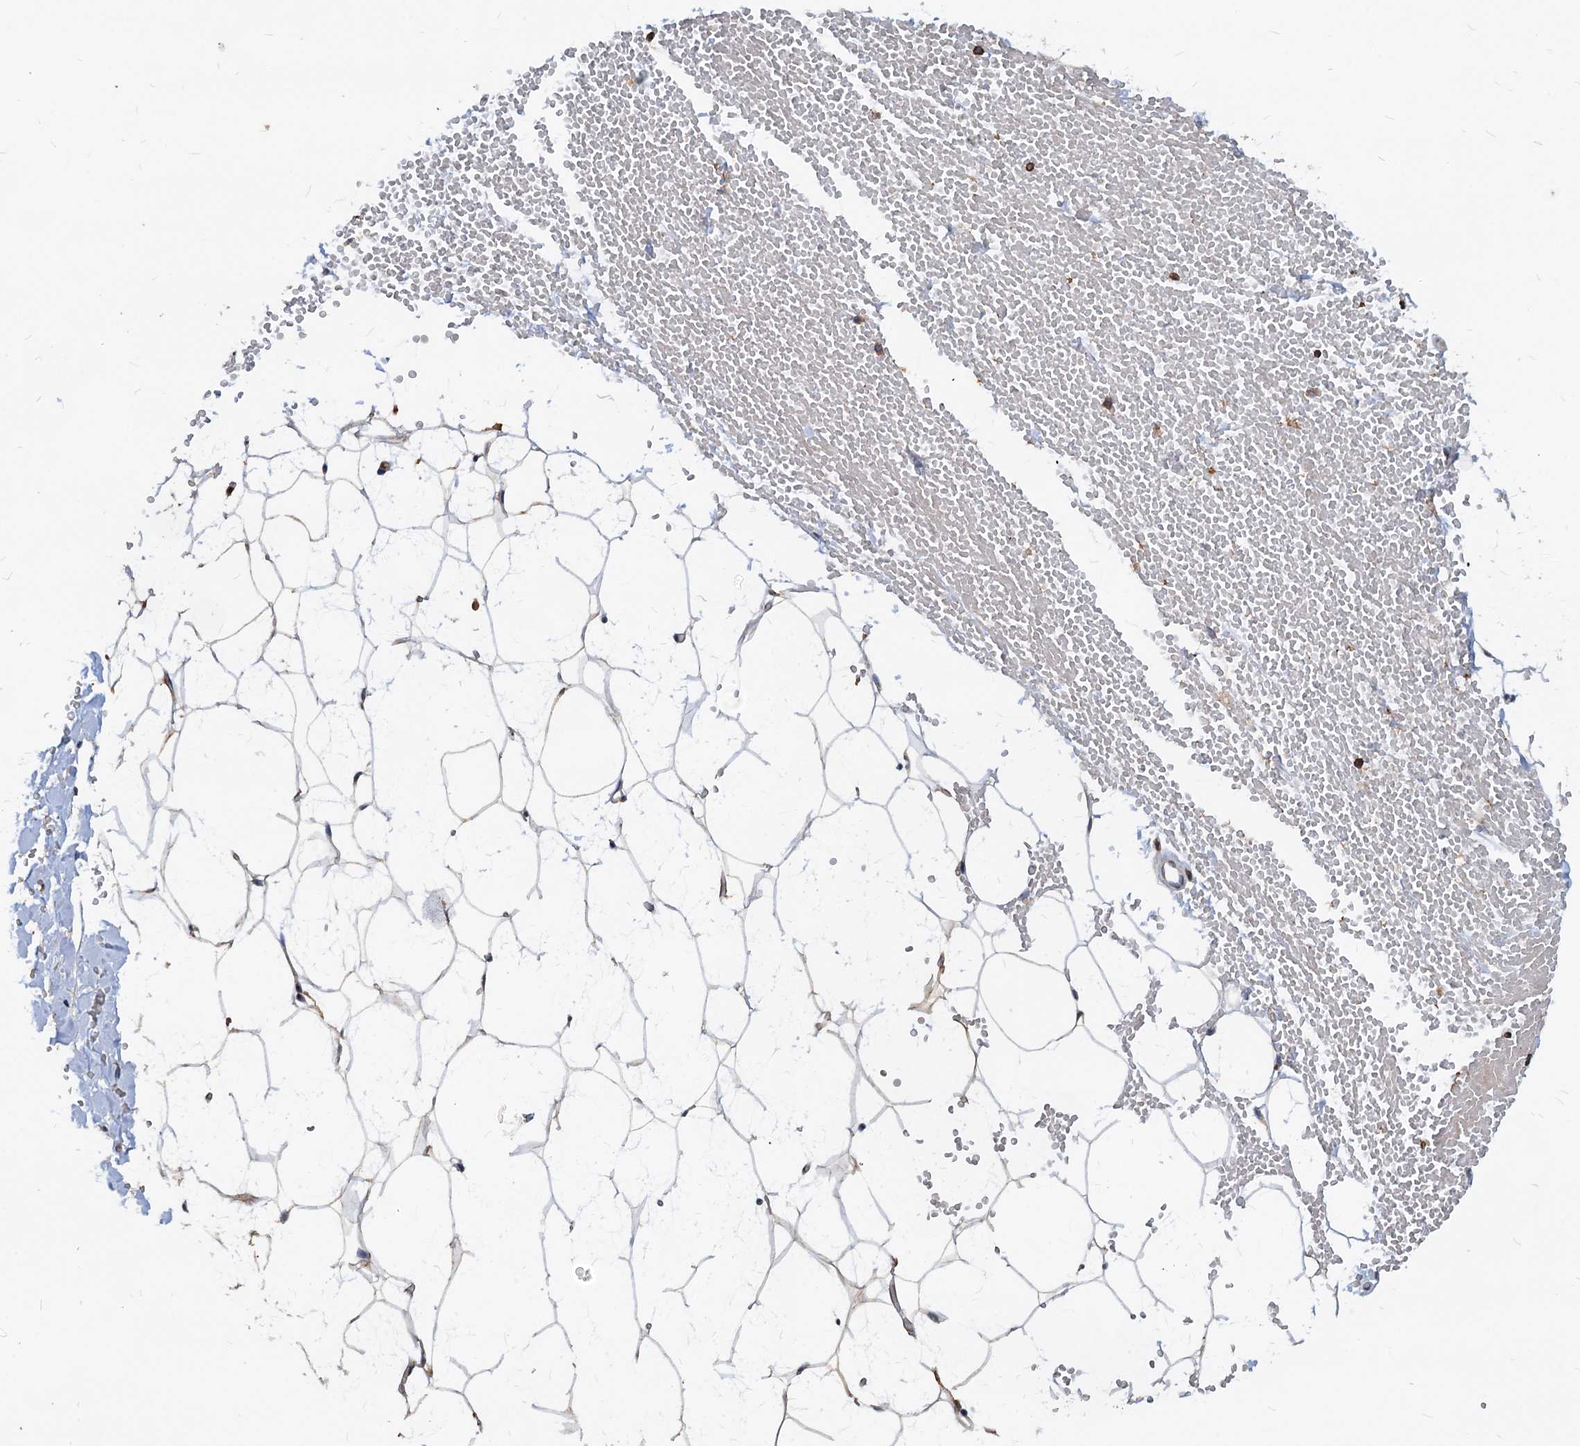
{"staining": {"intensity": "negative", "quantity": "none", "location": "none"}, "tissue": "adipose tissue", "cell_type": "Adipocytes", "image_type": "normal", "snomed": [{"axis": "morphology", "description": "Normal tissue, NOS"}, {"axis": "topography", "description": "Breast"}], "caption": "DAB immunohistochemical staining of normal human adipose tissue displays no significant positivity in adipocytes.", "gene": "LCP2", "patient": {"sex": "female", "age": 23}}